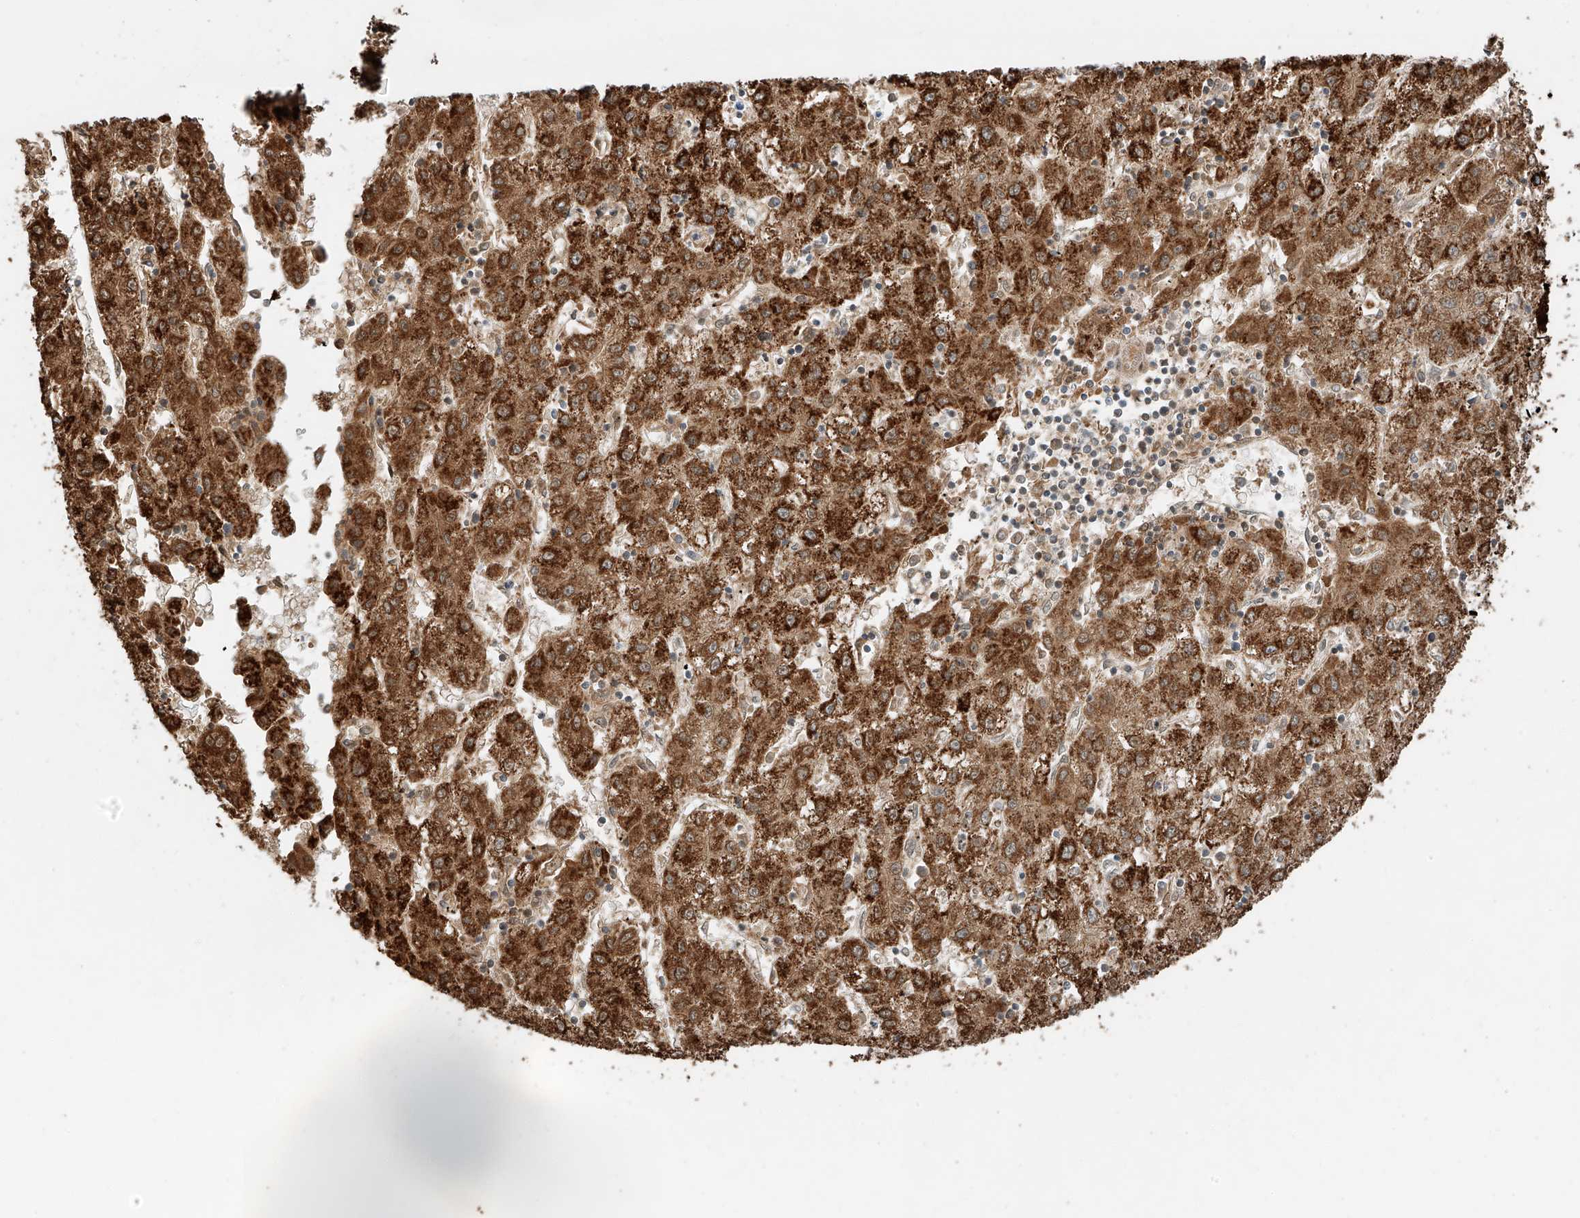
{"staining": {"intensity": "strong", "quantity": ">75%", "location": "cytoplasmic/membranous"}, "tissue": "liver cancer", "cell_type": "Tumor cells", "image_type": "cancer", "snomed": [{"axis": "morphology", "description": "Carcinoma, Hepatocellular, NOS"}, {"axis": "topography", "description": "Liver"}], "caption": "Hepatocellular carcinoma (liver) stained with a protein marker exhibits strong staining in tumor cells.", "gene": "CEP162", "patient": {"sex": "male", "age": 72}}